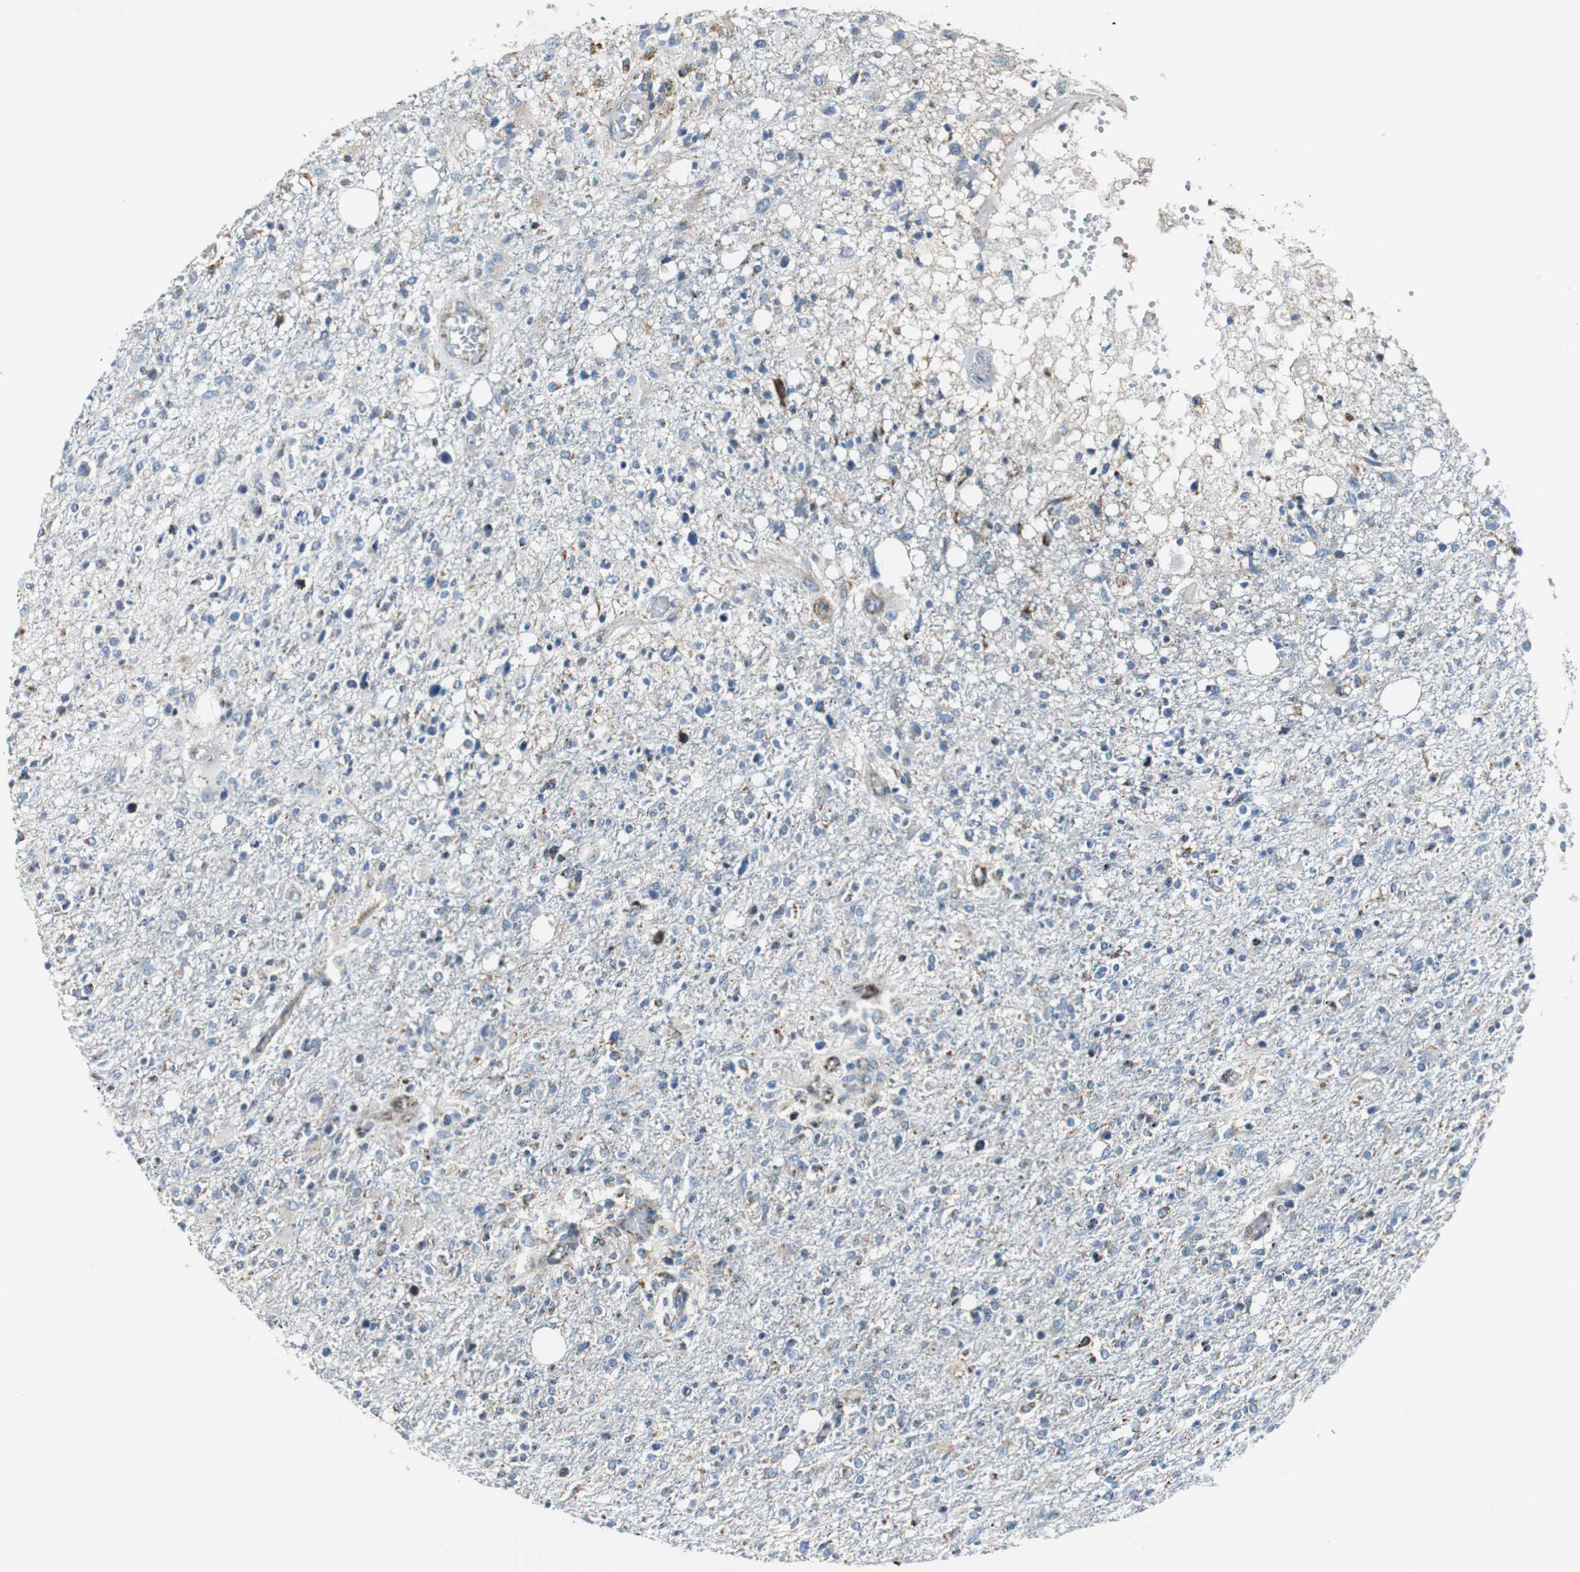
{"staining": {"intensity": "moderate", "quantity": "25%-75%", "location": "cytoplasmic/membranous"}, "tissue": "glioma", "cell_type": "Tumor cells", "image_type": "cancer", "snomed": [{"axis": "morphology", "description": "Glioma, malignant, High grade"}, {"axis": "topography", "description": "Cerebral cortex"}], "caption": "Protein expression analysis of human glioma reveals moderate cytoplasmic/membranous staining in approximately 25%-75% of tumor cells. The protein of interest is stained brown, and the nuclei are stained in blue (DAB IHC with brightfield microscopy, high magnification).", "gene": "C1QTNF7", "patient": {"sex": "male", "age": 76}}